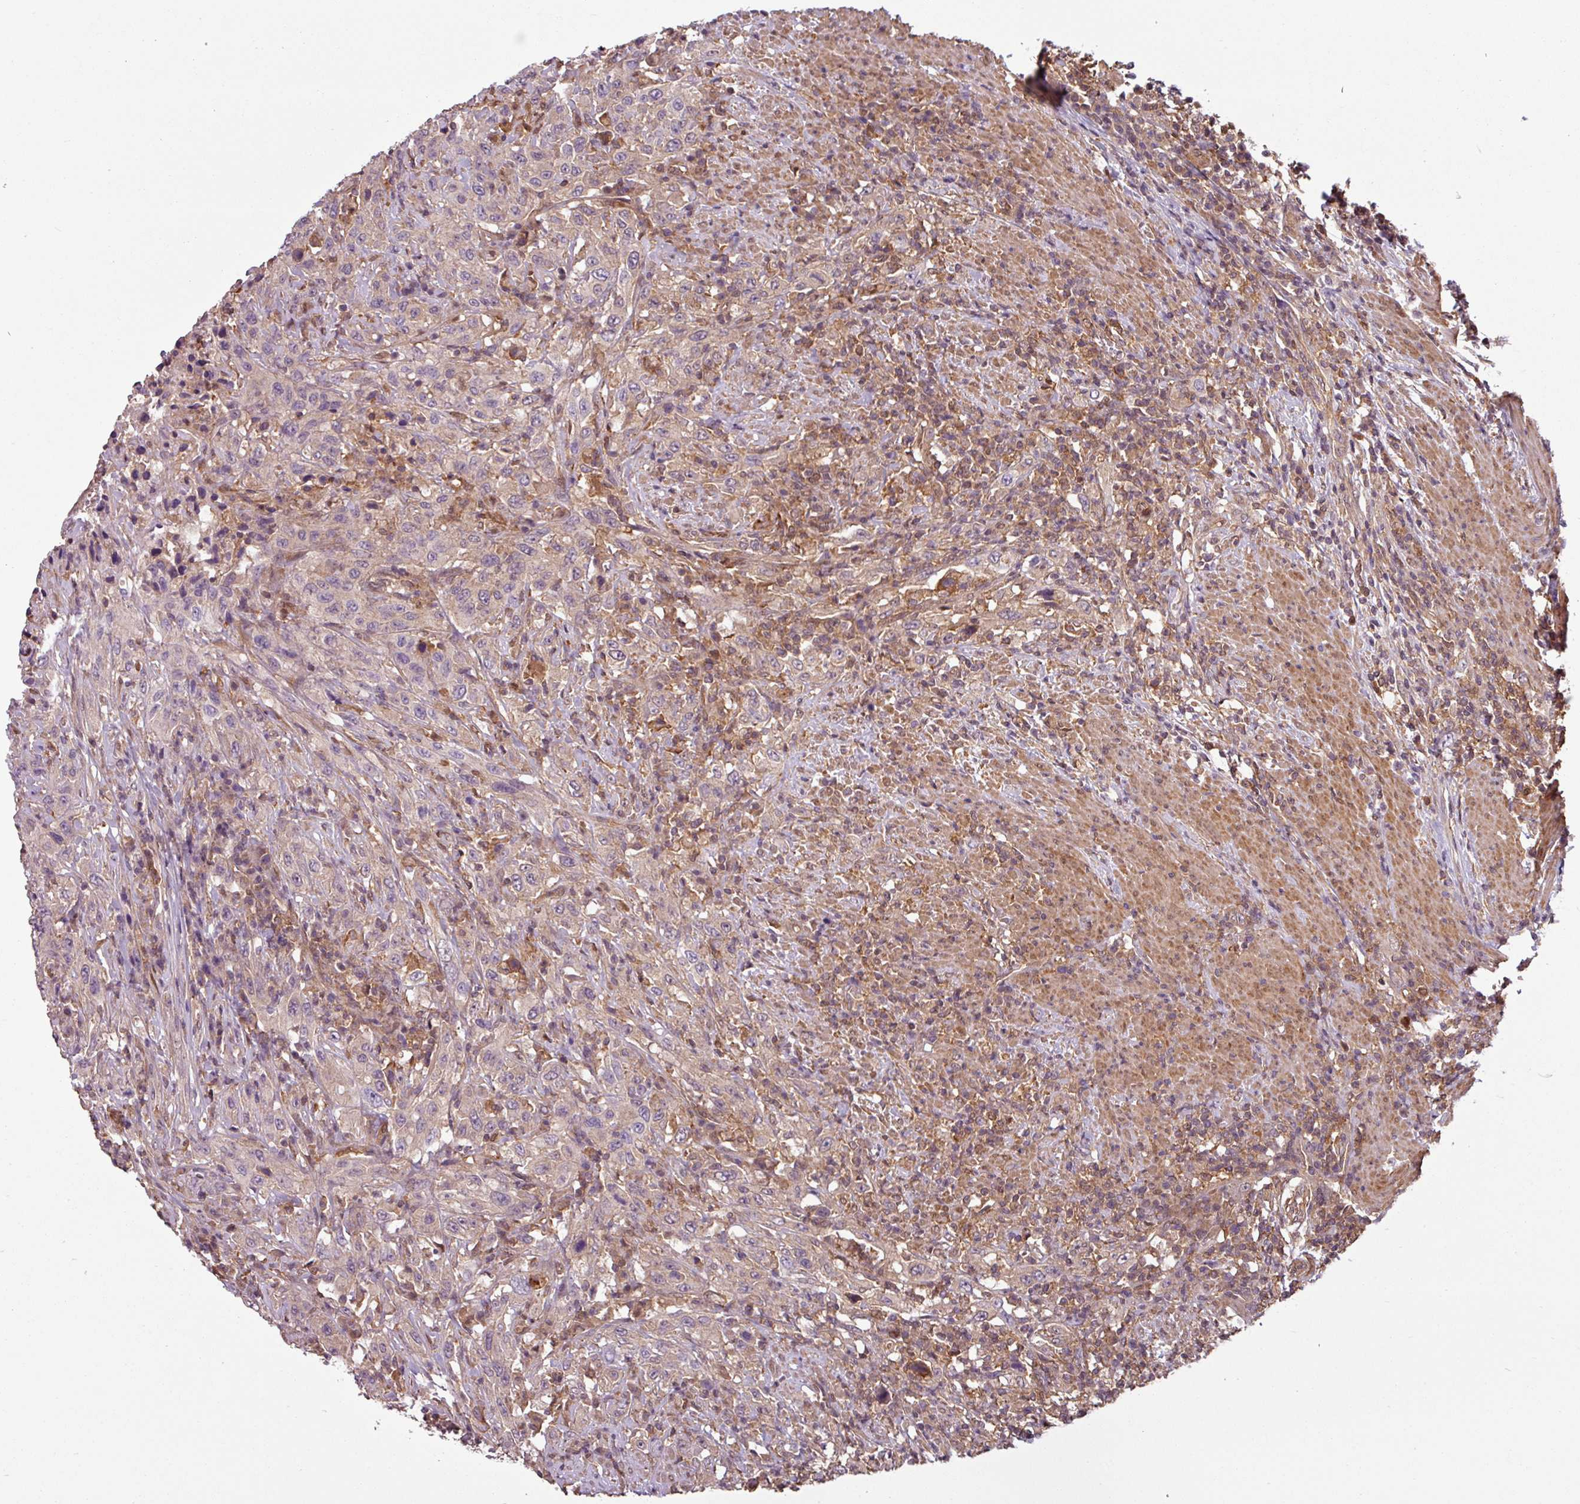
{"staining": {"intensity": "negative", "quantity": "none", "location": "none"}, "tissue": "urothelial cancer", "cell_type": "Tumor cells", "image_type": "cancer", "snomed": [{"axis": "morphology", "description": "Urothelial carcinoma, High grade"}, {"axis": "topography", "description": "Urinary bladder"}], "caption": "Immunohistochemistry micrograph of urothelial cancer stained for a protein (brown), which displays no expression in tumor cells. Brightfield microscopy of immunohistochemistry (IHC) stained with DAB (brown) and hematoxylin (blue), captured at high magnification.", "gene": "SH3BGRL", "patient": {"sex": "male", "age": 61}}